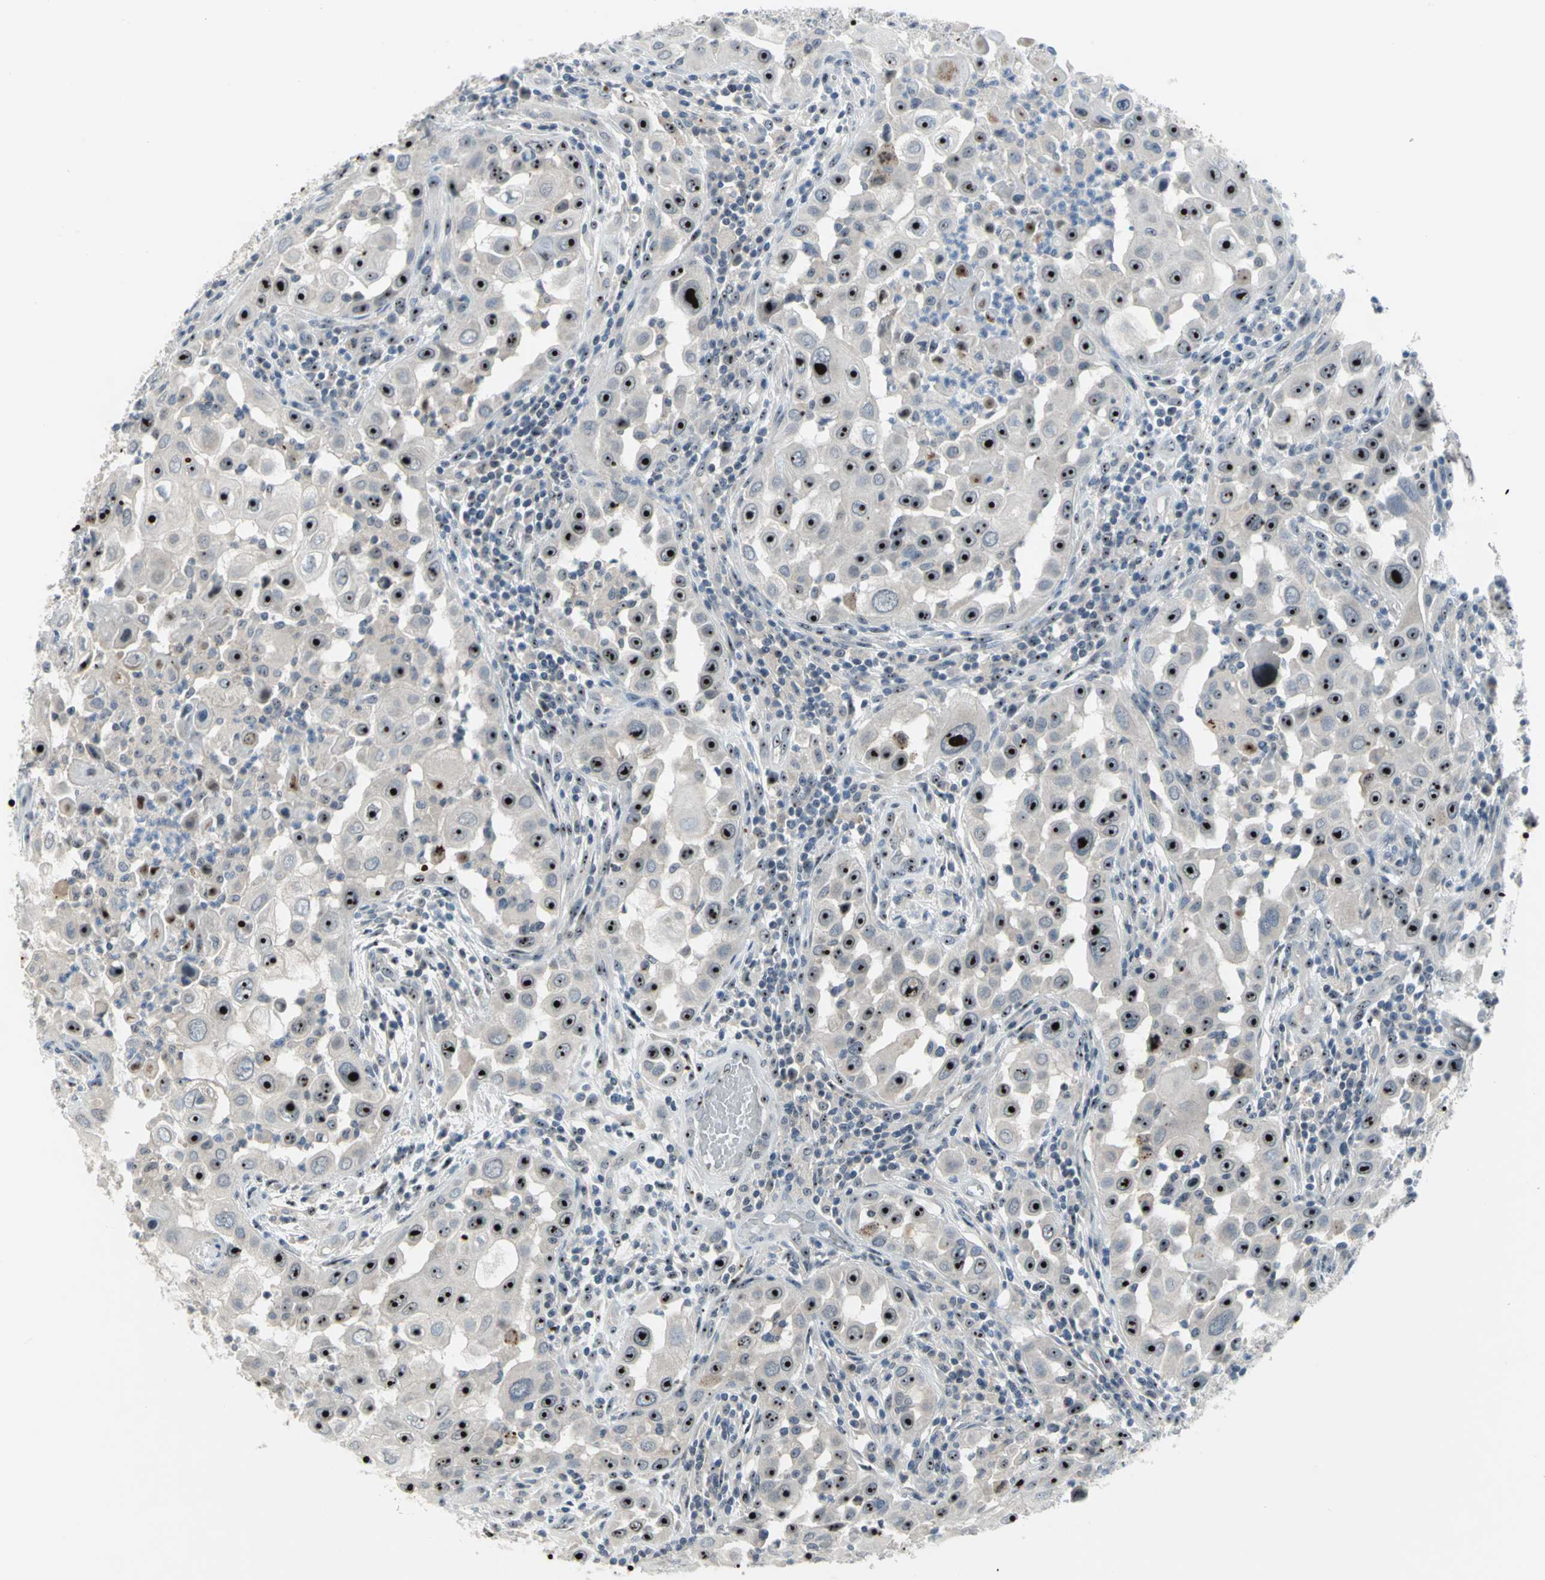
{"staining": {"intensity": "strong", "quantity": ">75%", "location": "nuclear"}, "tissue": "head and neck cancer", "cell_type": "Tumor cells", "image_type": "cancer", "snomed": [{"axis": "morphology", "description": "Carcinoma, NOS"}, {"axis": "topography", "description": "Head-Neck"}], "caption": "Human head and neck cancer (carcinoma) stained for a protein (brown) reveals strong nuclear positive staining in approximately >75% of tumor cells.", "gene": "MYBBP1A", "patient": {"sex": "male", "age": 87}}